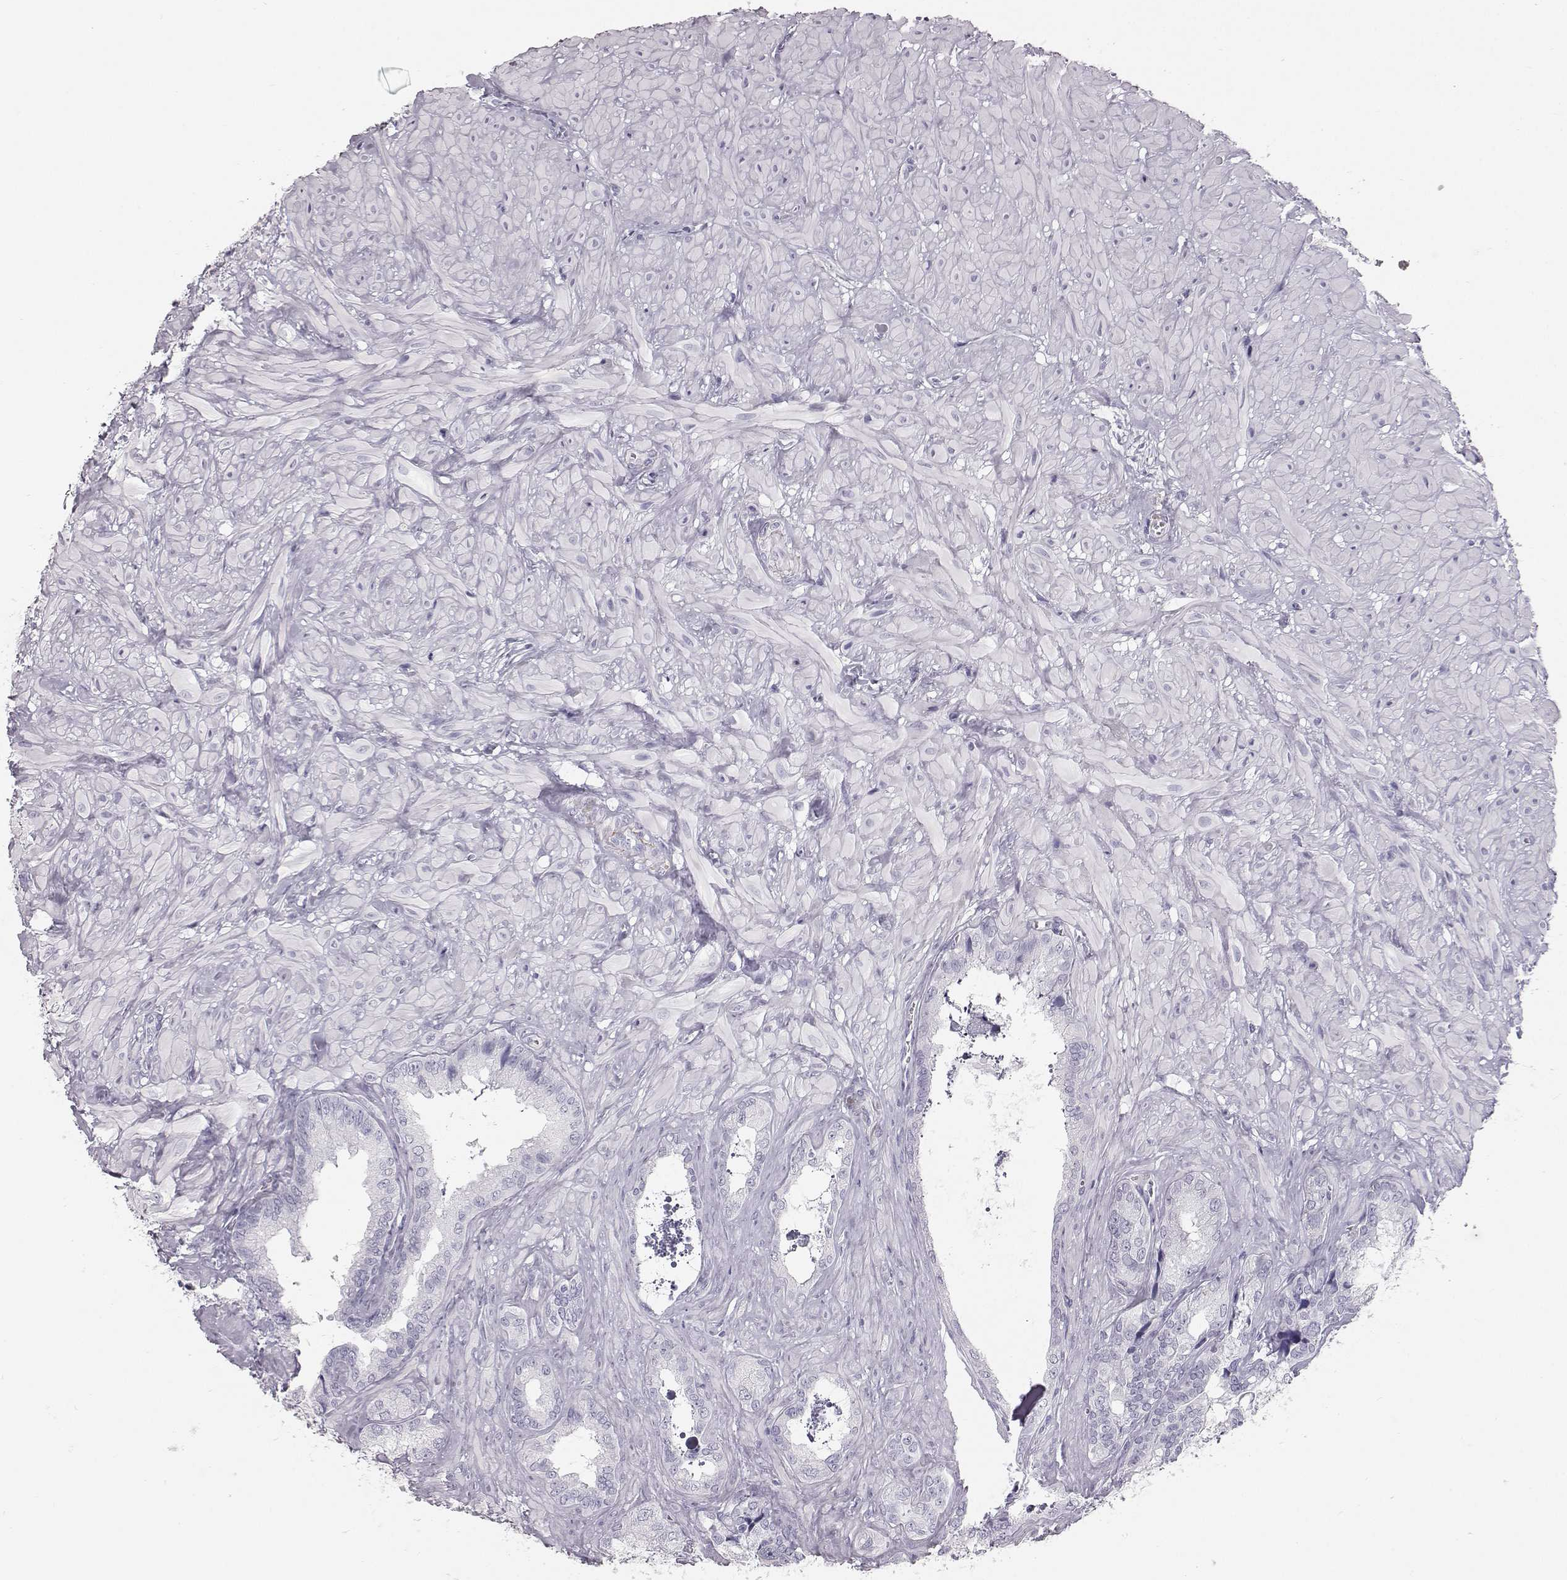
{"staining": {"intensity": "negative", "quantity": "none", "location": "none"}, "tissue": "seminal vesicle", "cell_type": "Glandular cells", "image_type": "normal", "snomed": [{"axis": "morphology", "description": "Normal tissue, NOS"}, {"axis": "topography", "description": "Seminal veicle"}], "caption": "Immunohistochemistry micrograph of benign human seminal vesicle stained for a protein (brown), which shows no expression in glandular cells.", "gene": "KRTAP16", "patient": {"sex": "male", "age": 72}}